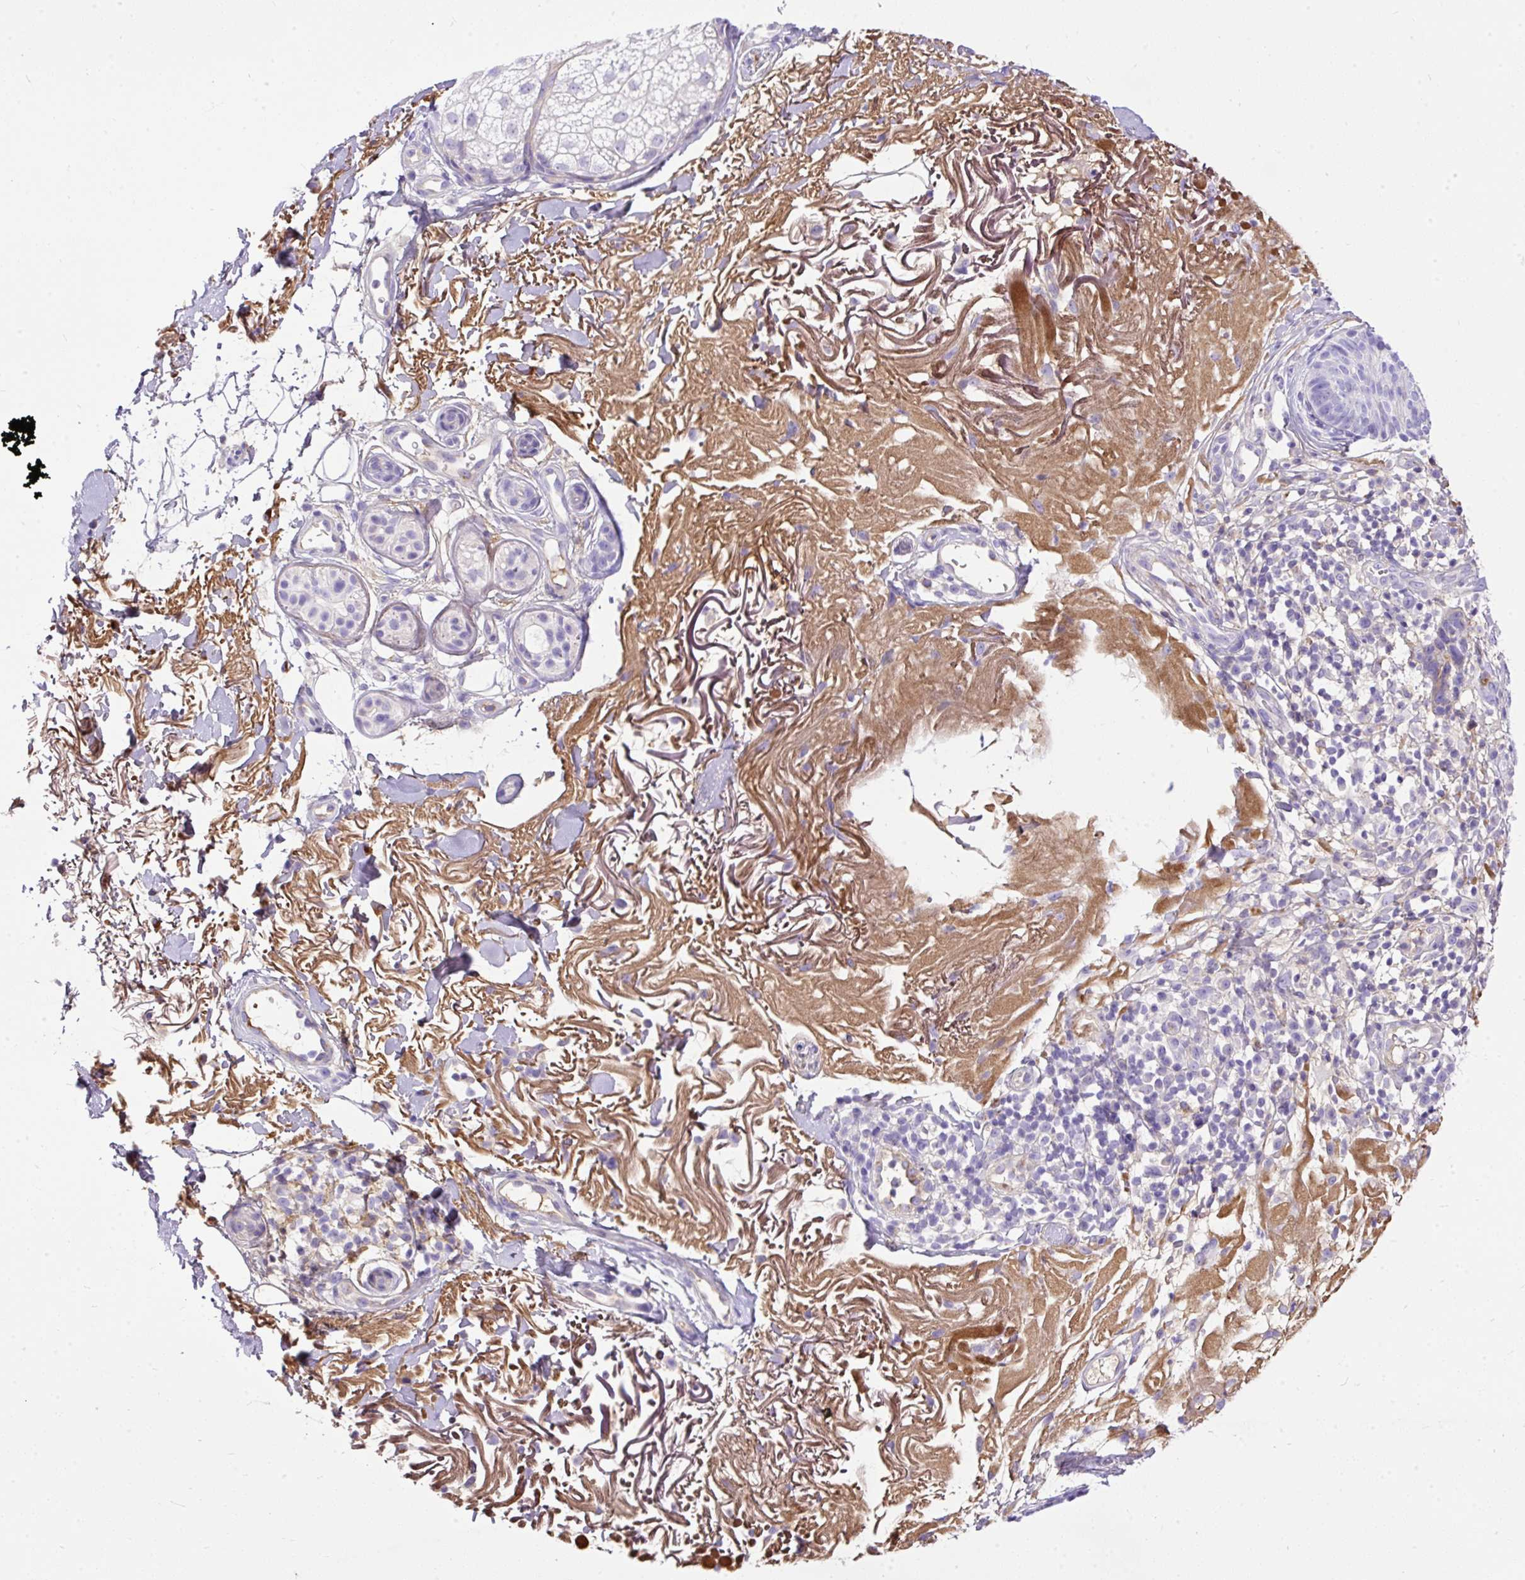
{"staining": {"intensity": "negative", "quantity": "none", "location": "none"}, "tissue": "skin cancer", "cell_type": "Tumor cells", "image_type": "cancer", "snomed": [{"axis": "morphology", "description": "Basal cell carcinoma"}, {"axis": "topography", "description": "Skin"}, {"axis": "topography", "description": "Skin of face"}], "caption": "DAB immunohistochemical staining of skin cancer (basal cell carcinoma) exhibits no significant expression in tumor cells.", "gene": "CLEC3B", "patient": {"sex": "female", "age": 95}}